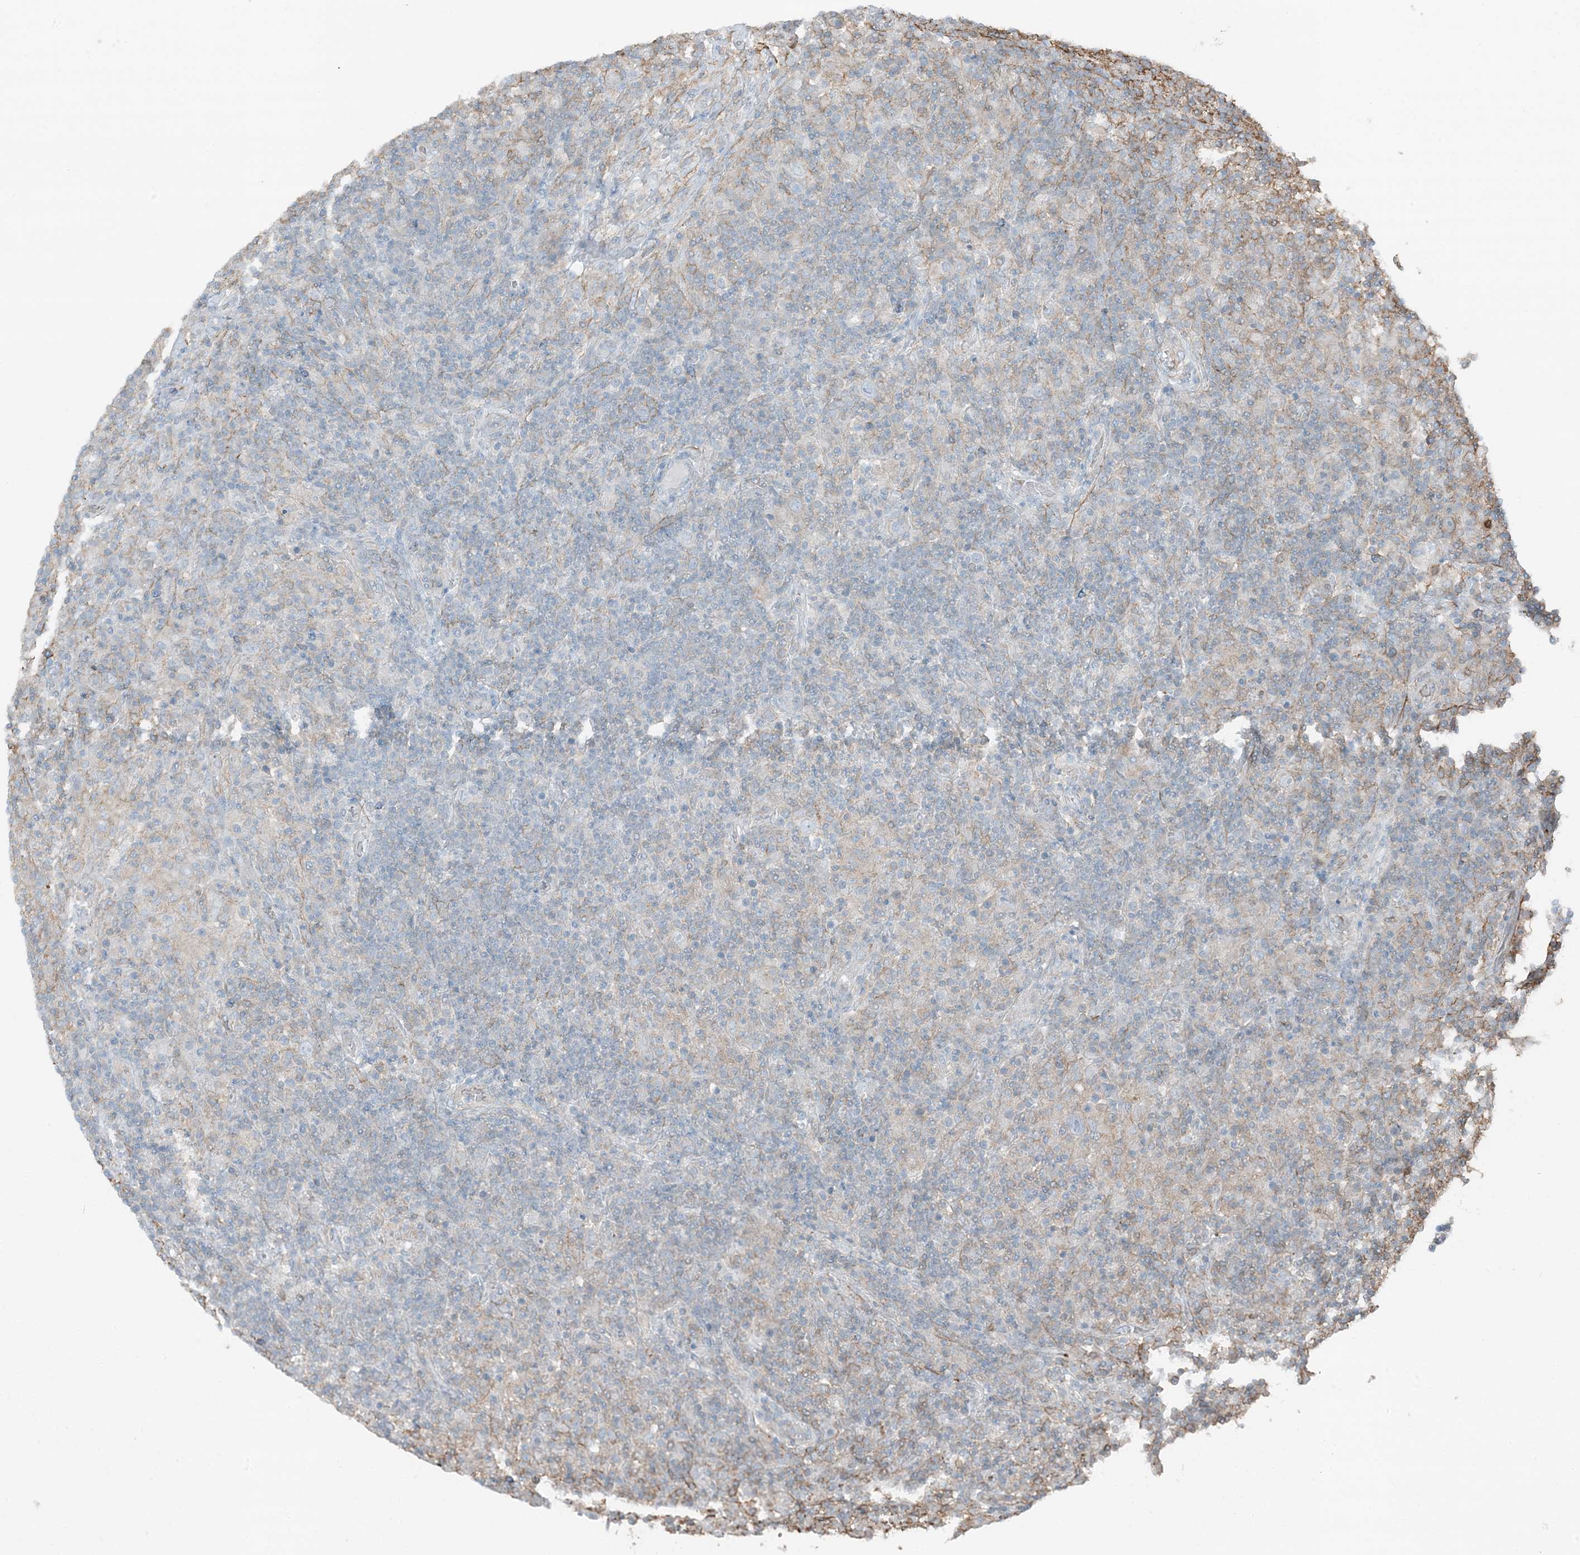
{"staining": {"intensity": "negative", "quantity": "none", "location": "none"}, "tissue": "lymphoma", "cell_type": "Tumor cells", "image_type": "cancer", "snomed": [{"axis": "morphology", "description": "Hodgkin's disease, NOS"}, {"axis": "topography", "description": "Lymph node"}], "caption": "A high-resolution micrograph shows IHC staining of lymphoma, which reveals no significant positivity in tumor cells.", "gene": "APOBEC3C", "patient": {"sex": "male", "age": 70}}